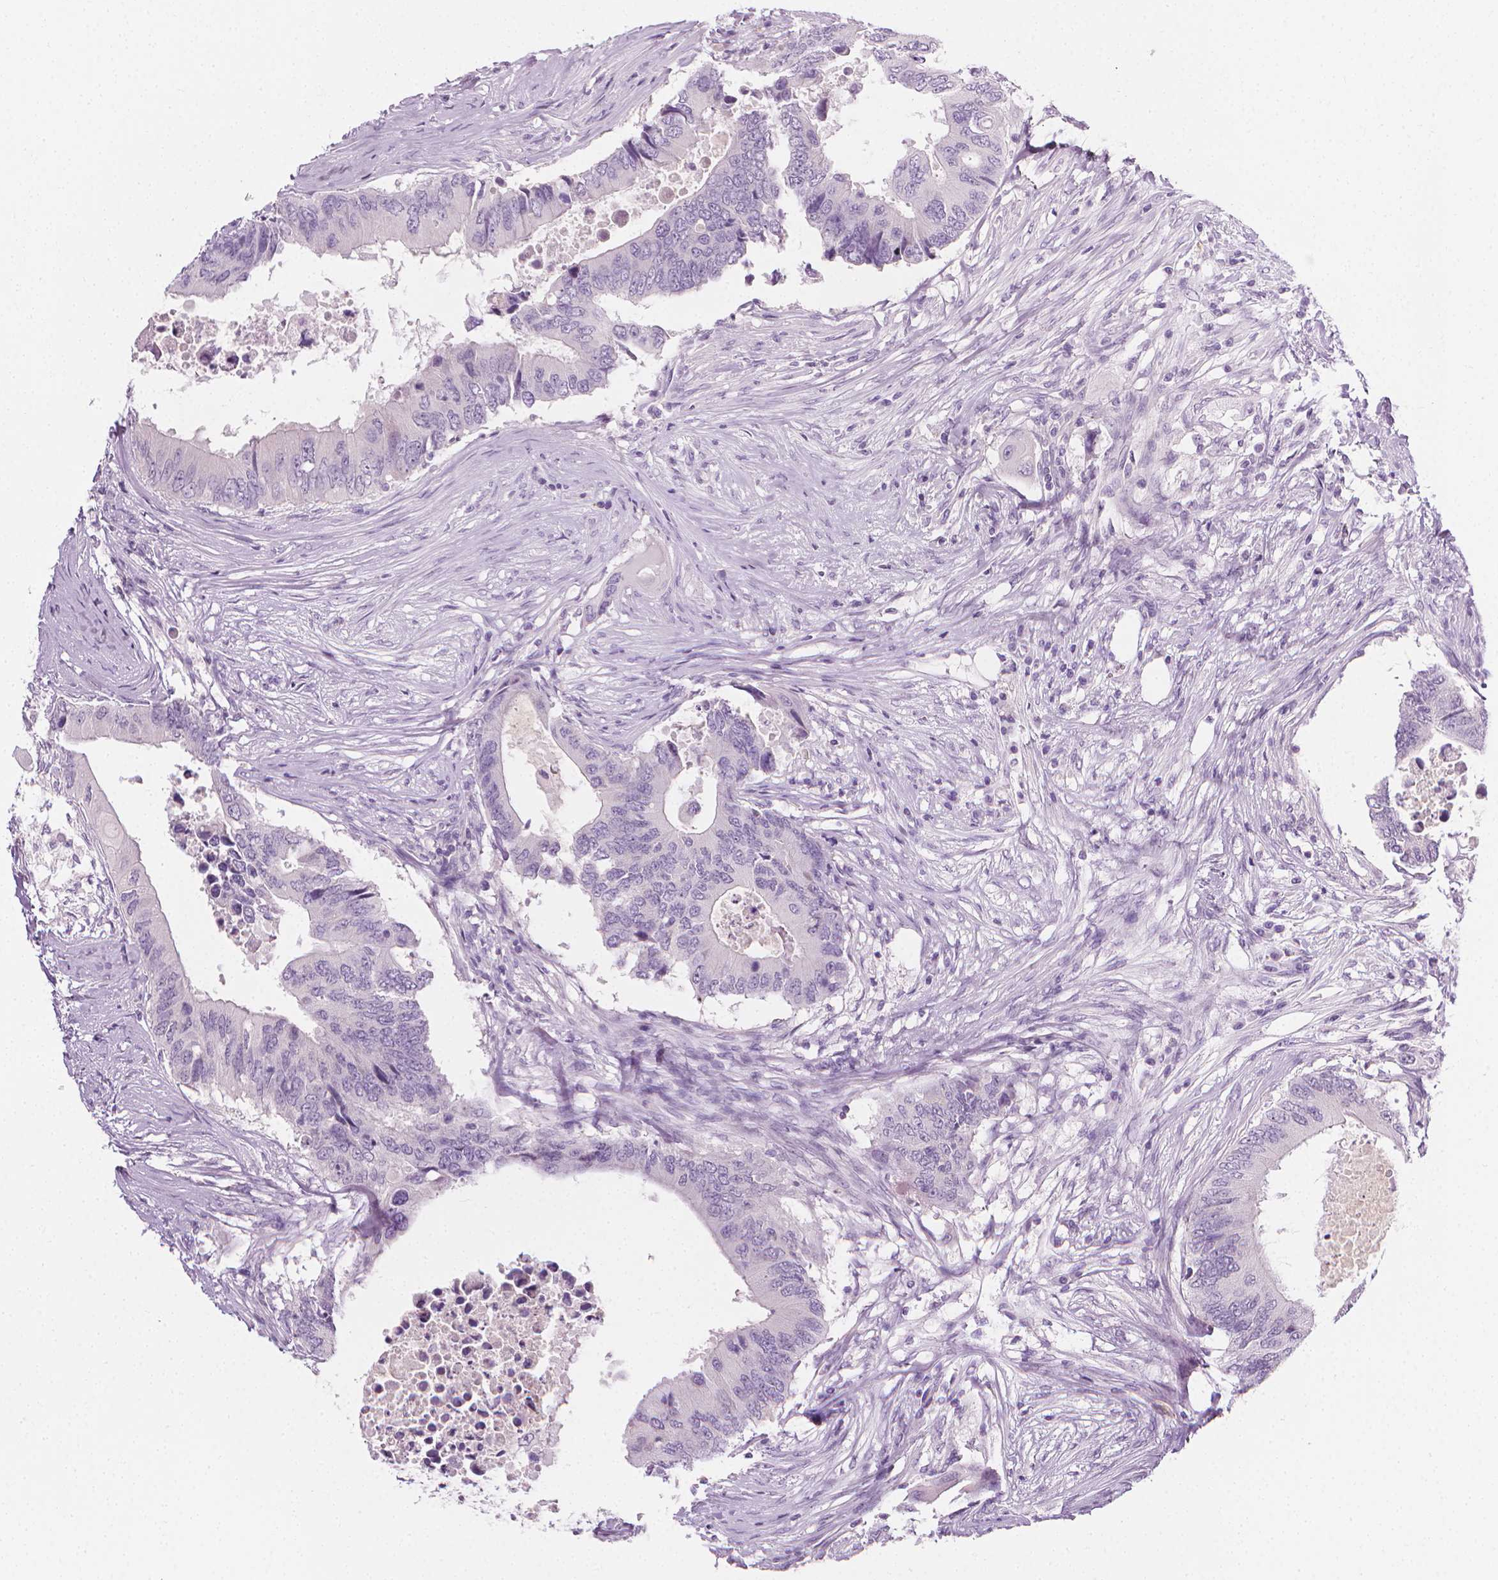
{"staining": {"intensity": "negative", "quantity": "none", "location": "none"}, "tissue": "colorectal cancer", "cell_type": "Tumor cells", "image_type": "cancer", "snomed": [{"axis": "morphology", "description": "Adenocarcinoma, NOS"}, {"axis": "topography", "description": "Colon"}], "caption": "An immunohistochemistry (IHC) image of adenocarcinoma (colorectal) is shown. There is no staining in tumor cells of adenocarcinoma (colorectal). (DAB immunohistochemistry (IHC) with hematoxylin counter stain).", "gene": "DCAF8L1", "patient": {"sex": "male", "age": 71}}